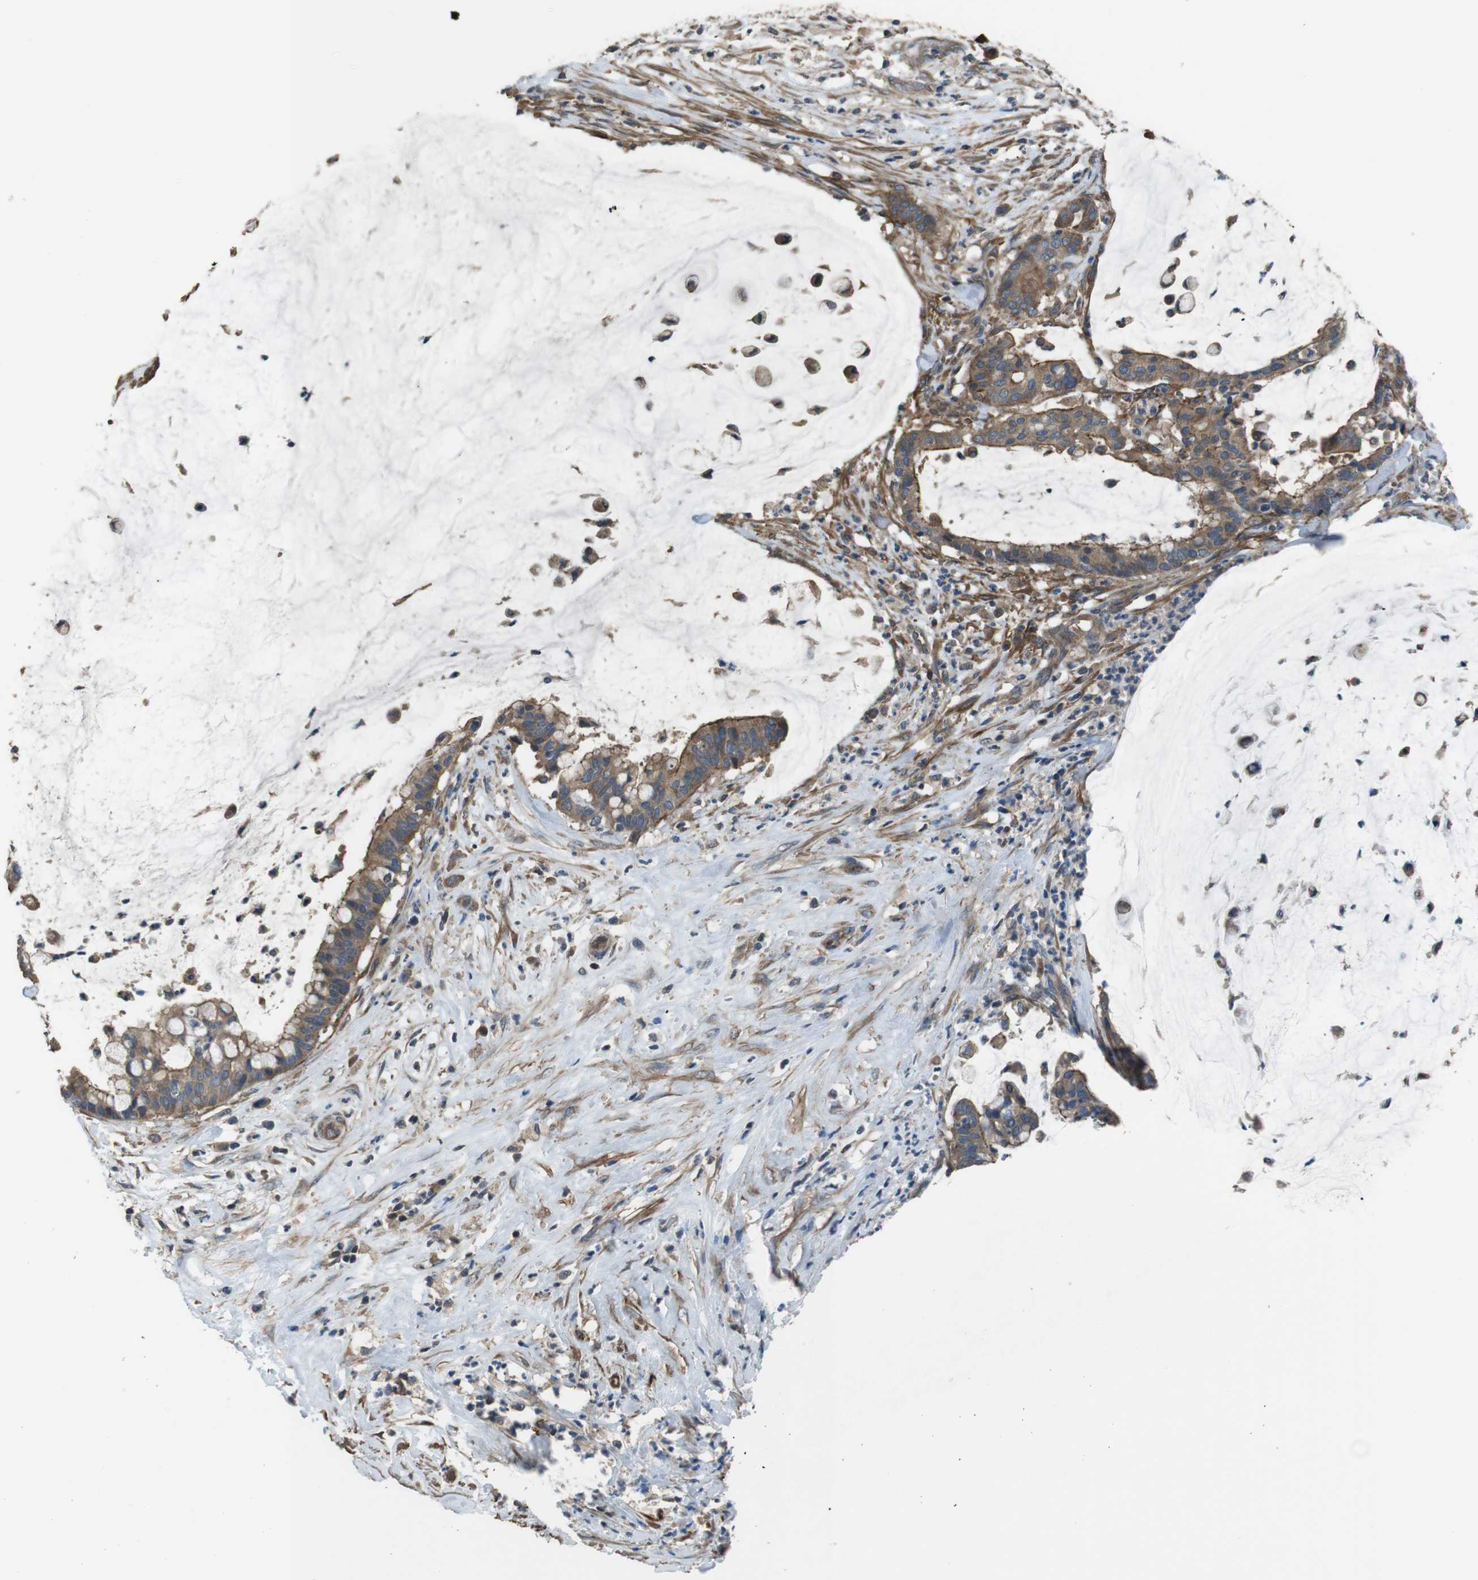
{"staining": {"intensity": "moderate", "quantity": ">75%", "location": "cytoplasmic/membranous"}, "tissue": "pancreatic cancer", "cell_type": "Tumor cells", "image_type": "cancer", "snomed": [{"axis": "morphology", "description": "Adenocarcinoma, NOS"}, {"axis": "topography", "description": "Pancreas"}], "caption": "An immunohistochemistry image of neoplastic tissue is shown. Protein staining in brown highlights moderate cytoplasmic/membranous positivity in pancreatic adenocarcinoma within tumor cells.", "gene": "FUT2", "patient": {"sex": "male", "age": 41}}